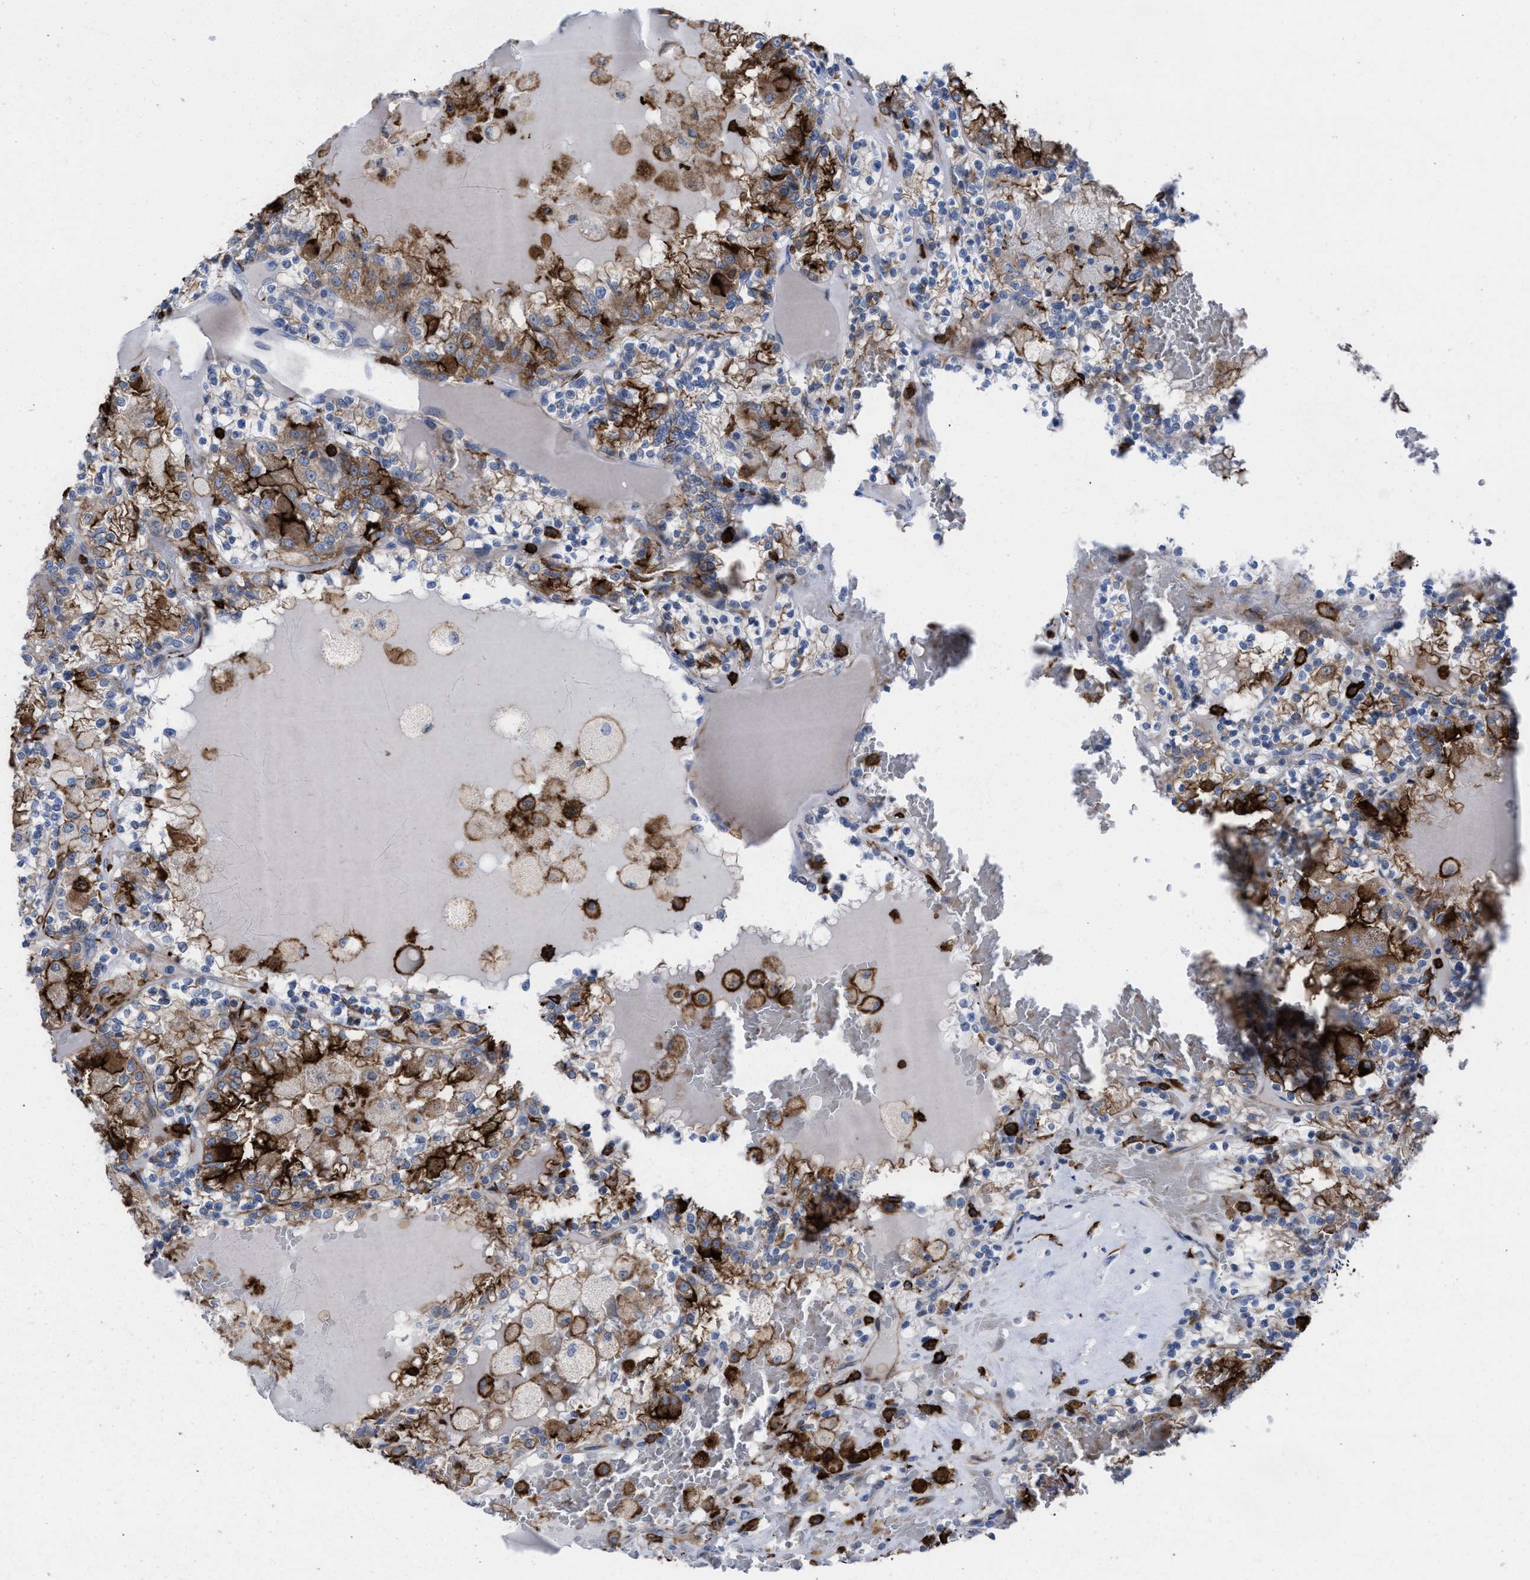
{"staining": {"intensity": "weak", "quantity": "<25%", "location": "cytoplasmic/membranous"}, "tissue": "renal cancer", "cell_type": "Tumor cells", "image_type": "cancer", "snomed": [{"axis": "morphology", "description": "Adenocarcinoma, NOS"}, {"axis": "topography", "description": "Kidney"}], "caption": "A micrograph of human adenocarcinoma (renal) is negative for staining in tumor cells.", "gene": "SLC47A1", "patient": {"sex": "female", "age": 56}}